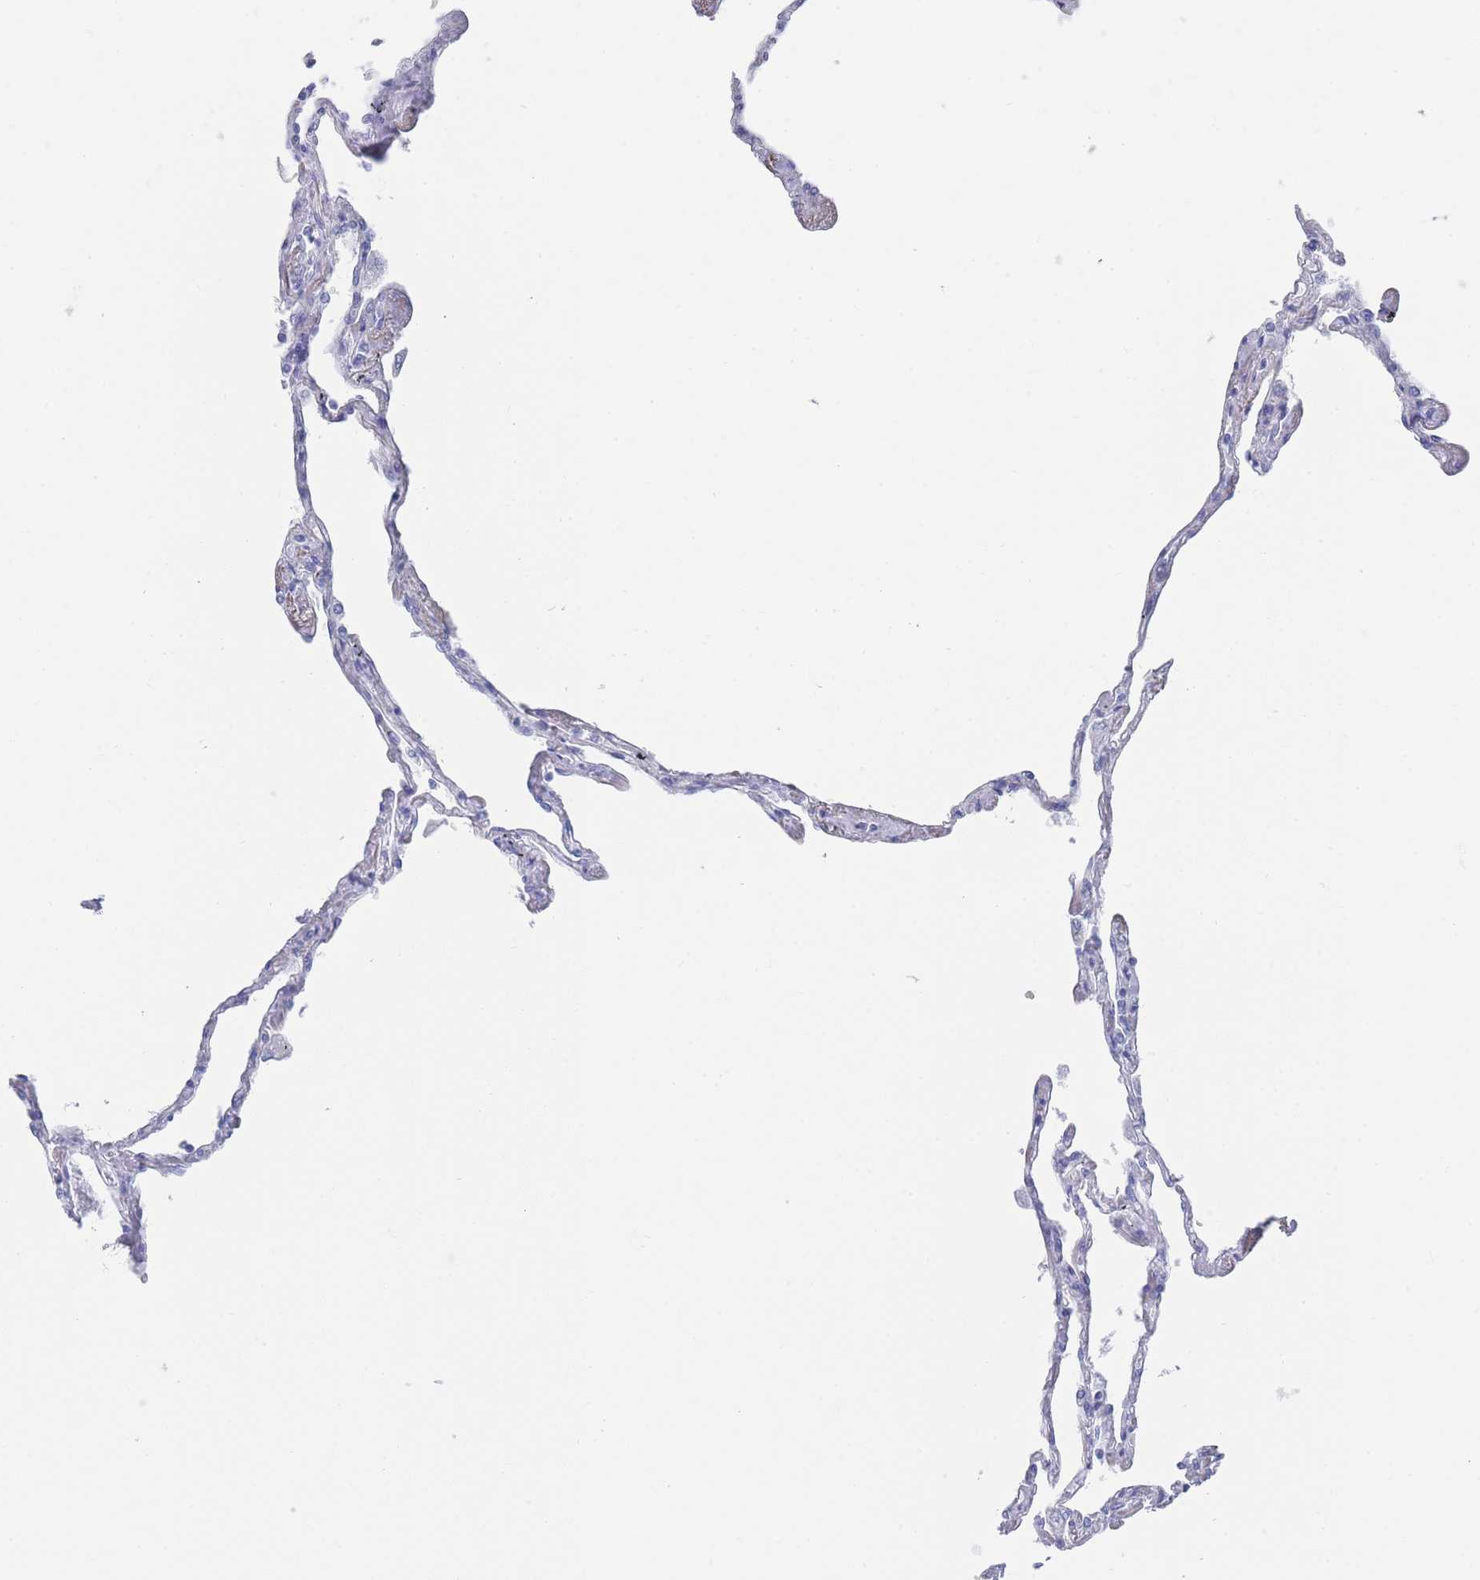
{"staining": {"intensity": "negative", "quantity": "none", "location": "none"}, "tissue": "lung", "cell_type": "Alveolar cells", "image_type": "normal", "snomed": [{"axis": "morphology", "description": "Normal tissue, NOS"}, {"axis": "topography", "description": "Lung"}], "caption": "Immunohistochemistry histopathology image of benign lung stained for a protein (brown), which displays no expression in alveolar cells.", "gene": "LRRC37A2", "patient": {"sex": "female", "age": 67}}